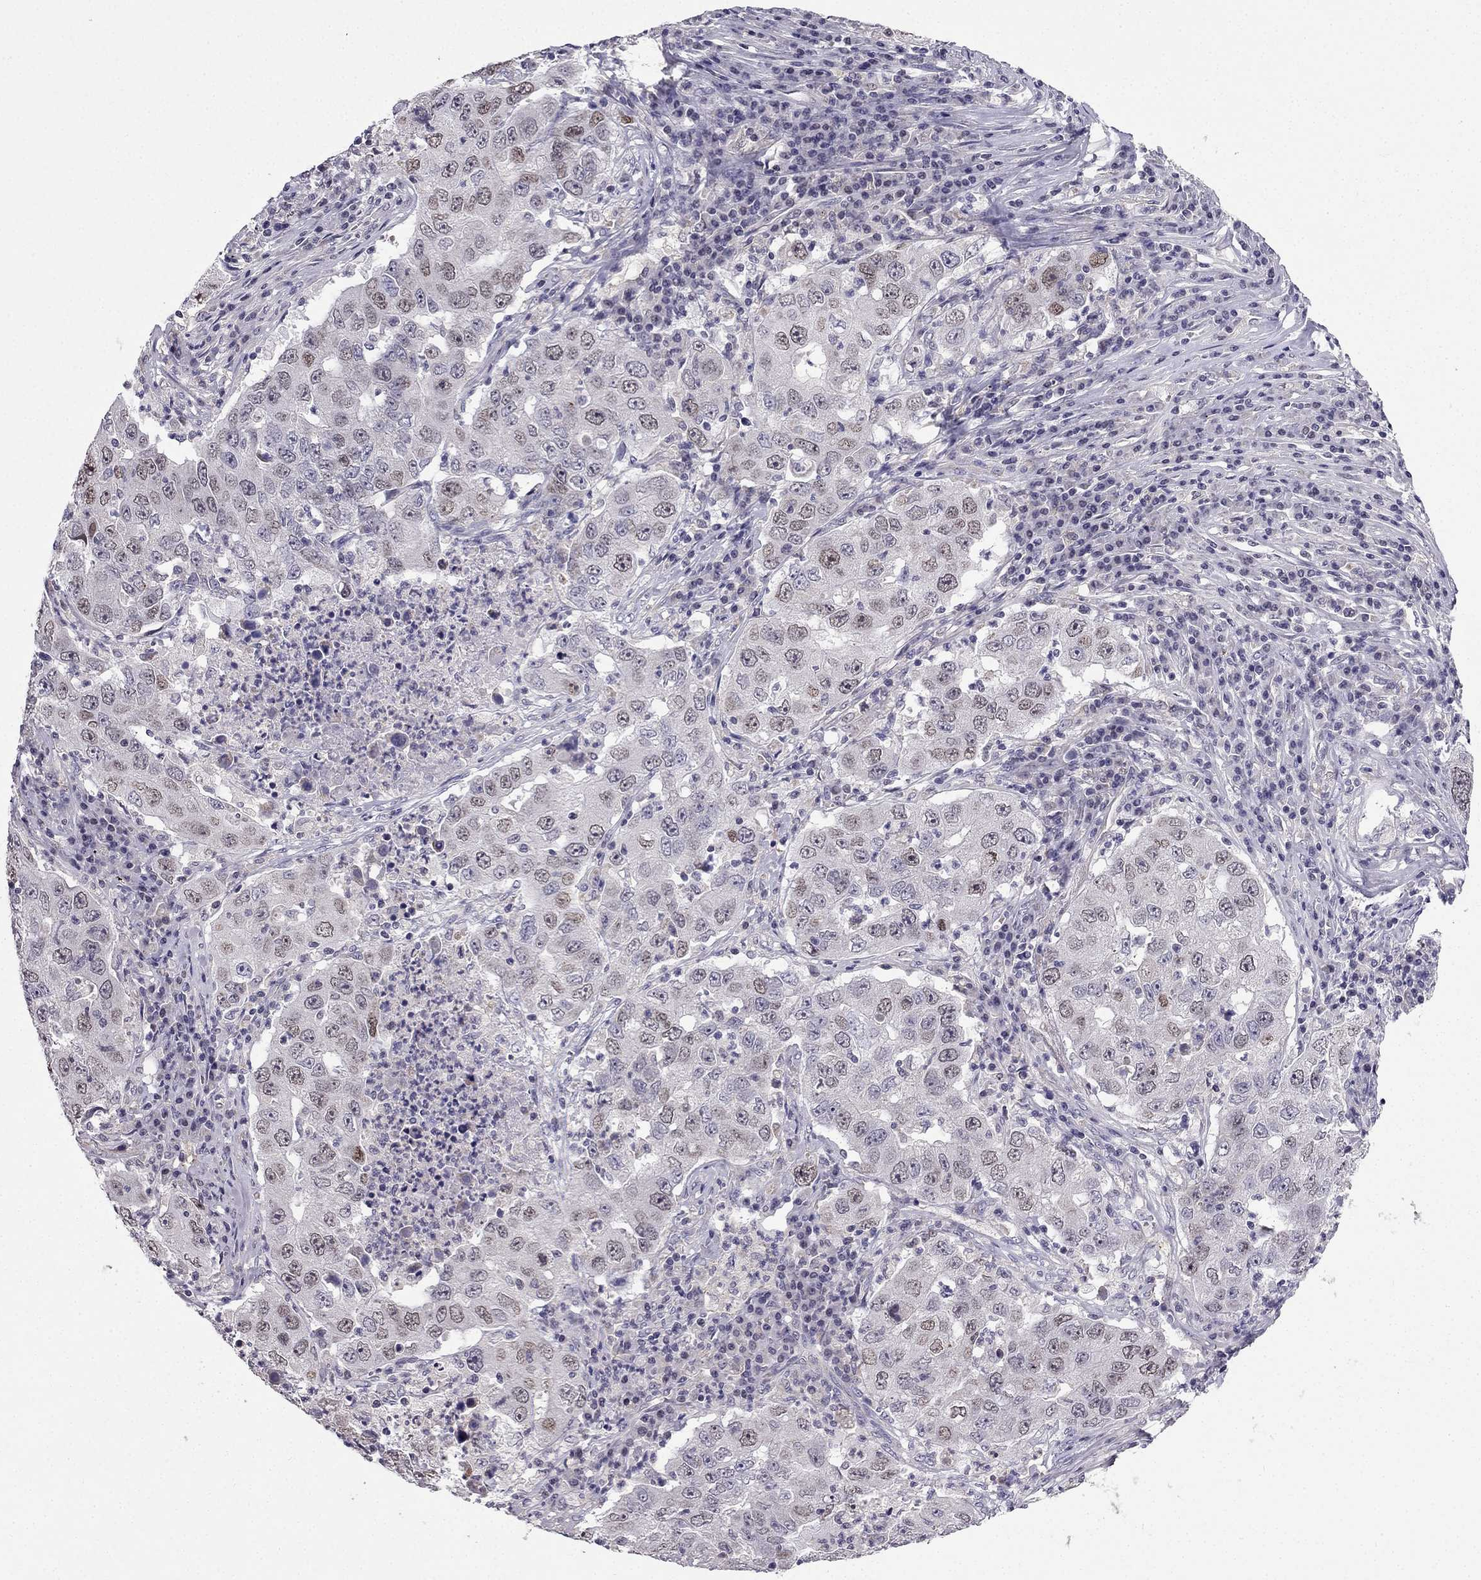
{"staining": {"intensity": "negative", "quantity": "none", "location": "none"}, "tissue": "lung cancer", "cell_type": "Tumor cells", "image_type": "cancer", "snomed": [{"axis": "morphology", "description": "Adenocarcinoma, NOS"}, {"axis": "topography", "description": "Lung"}], "caption": "Tumor cells show no significant protein expression in adenocarcinoma (lung).", "gene": "SLC6A2", "patient": {"sex": "male", "age": 73}}